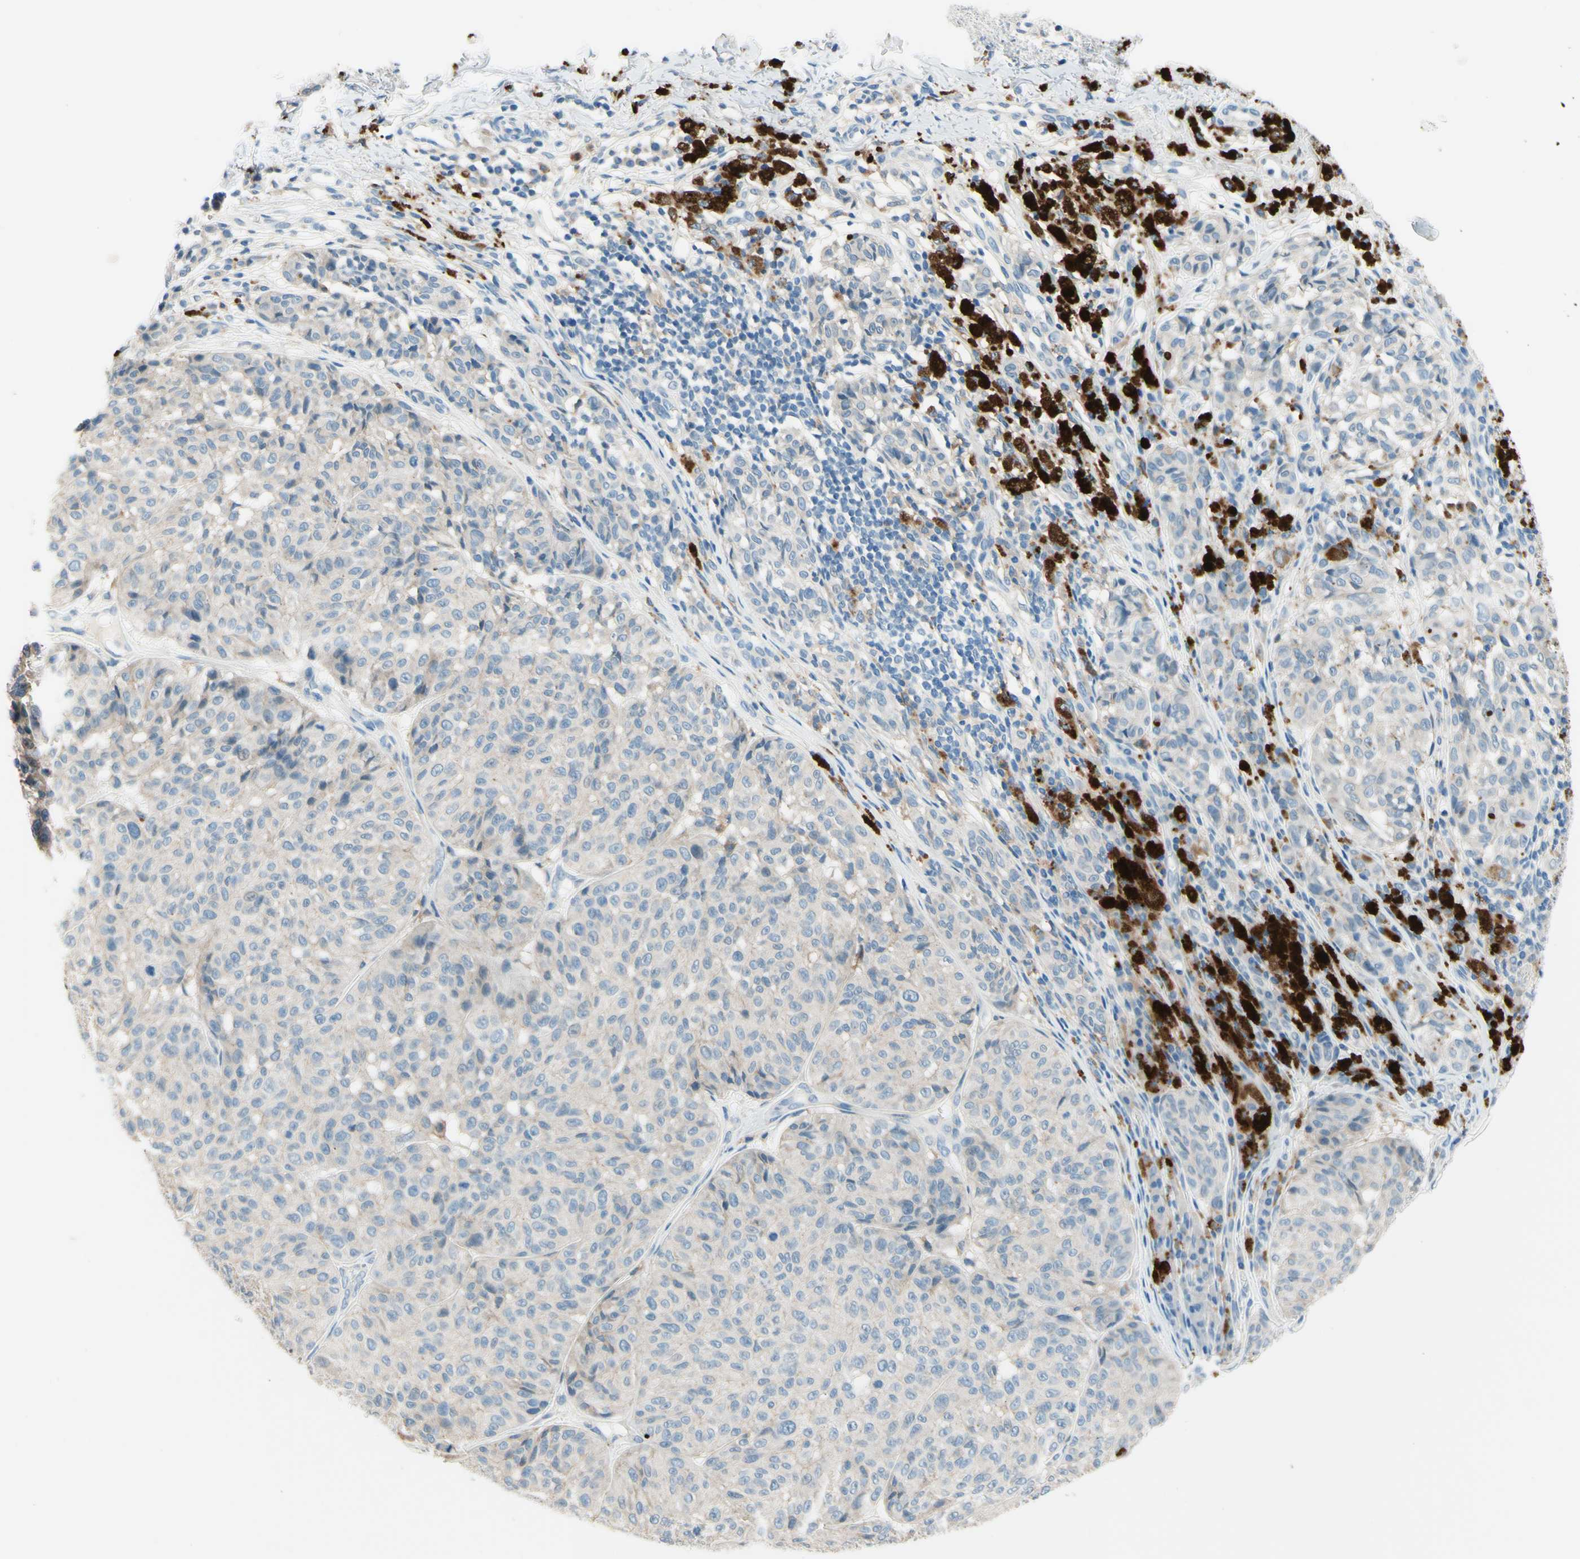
{"staining": {"intensity": "weak", "quantity": "<25%", "location": "cytoplasmic/membranous"}, "tissue": "melanoma", "cell_type": "Tumor cells", "image_type": "cancer", "snomed": [{"axis": "morphology", "description": "Malignant melanoma, NOS"}, {"axis": "topography", "description": "Skin"}], "caption": "DAB (3,3'-diaminobenzidine) immunohistochemical staining of human melanoma demonstrates no significant staining in tumor cells.", "gene": "SIGLEC9", "patient": {"sex": "female", "age": 46}}